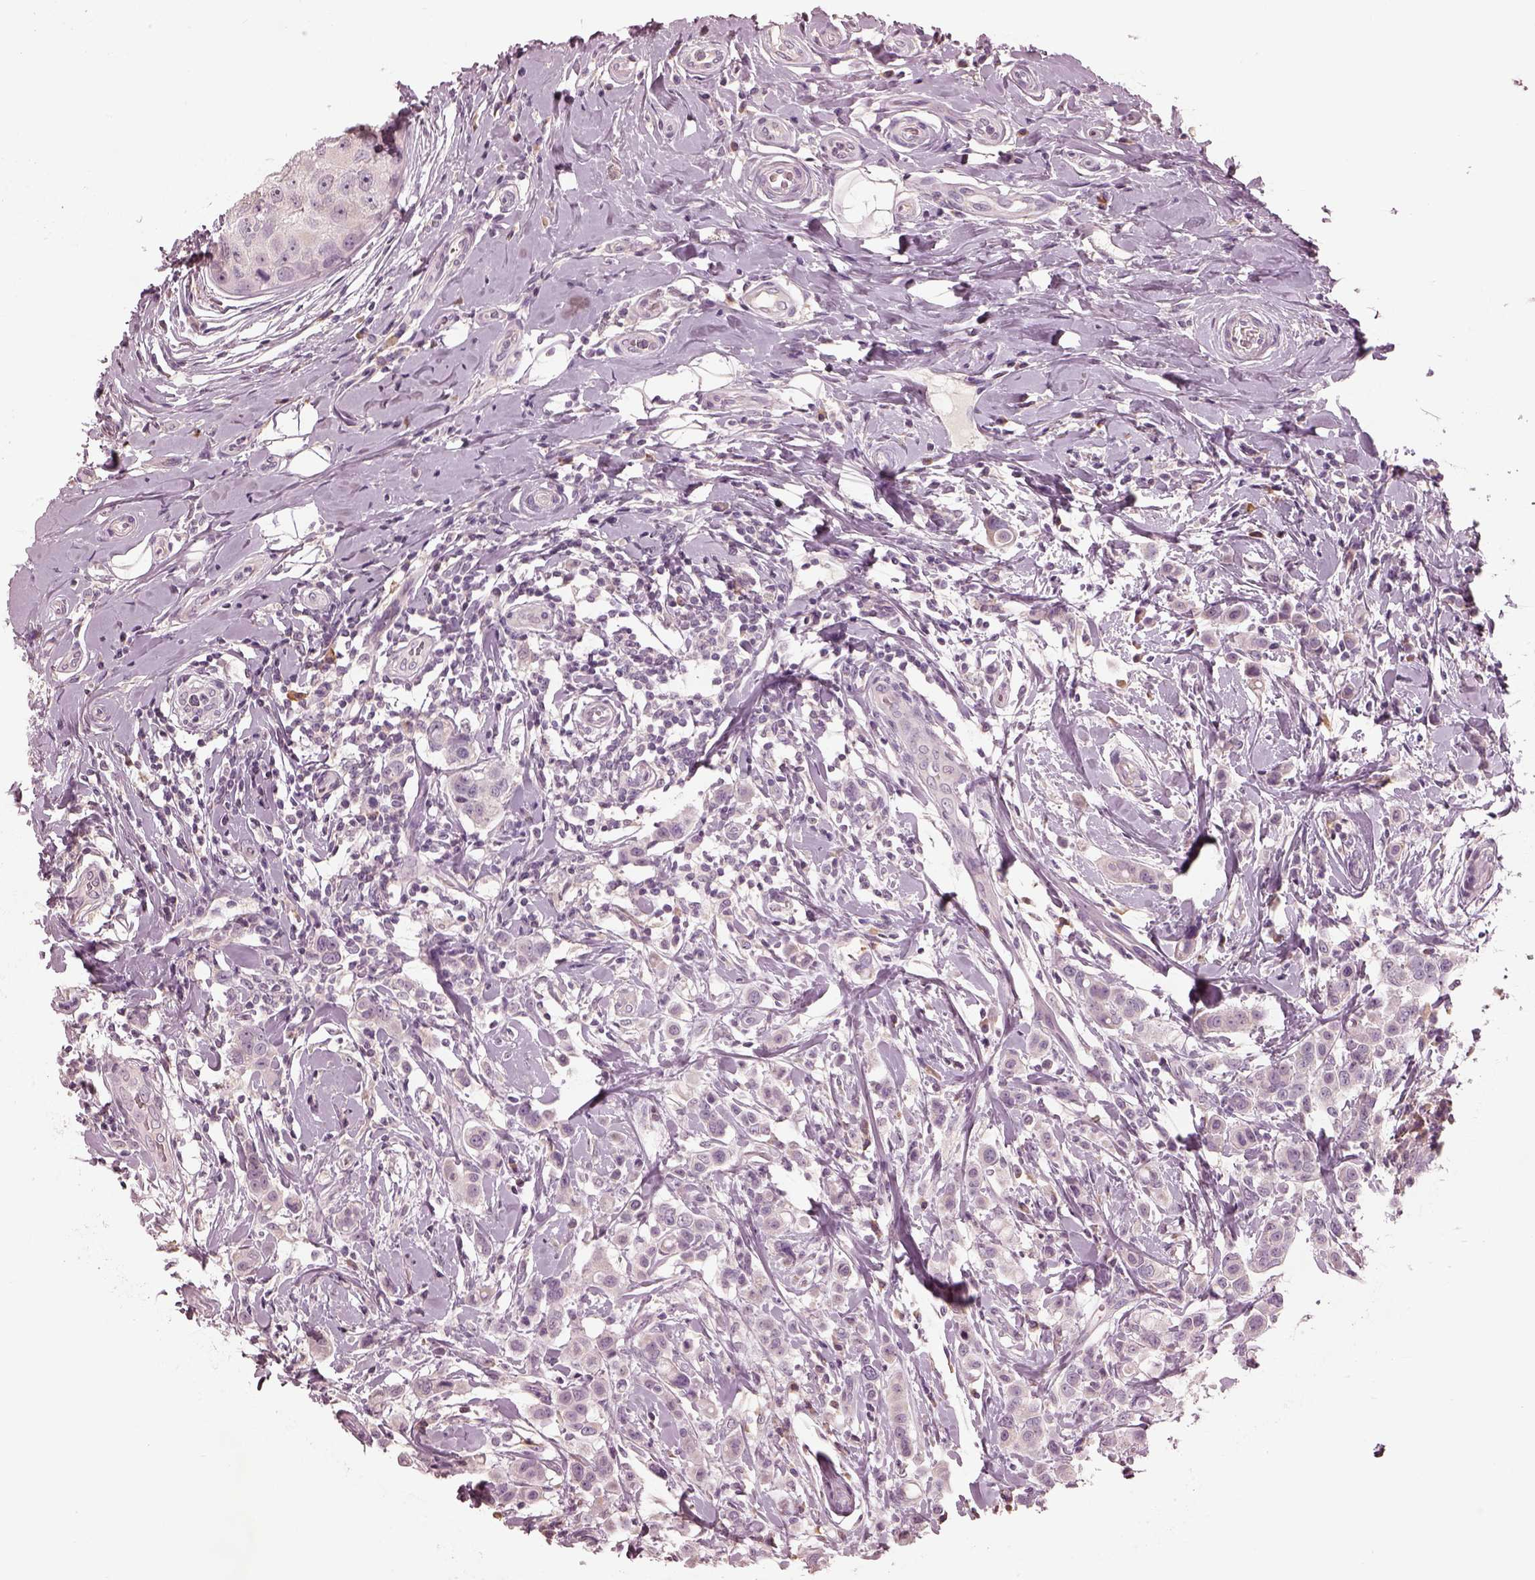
{"staining": {"intensity": "negative", "quantity": "none", "location": "none"}, "tissue": "breast cancer", "cell_type": "Tumor cells", "image_type": "cancer", "snomed": [{"axis": "morphology", "description": "Duct carcinoma"}, {"axis": "topography", "description": "Breast"}], "caption": "This photomicrograph is of breast cancer stained with IHC to label a protein in brown with the nuclei are counter-stained blue. There is no staining in tumor cells.", "gene": "MIA", "patient": {"sex": "female", "age": 27}}